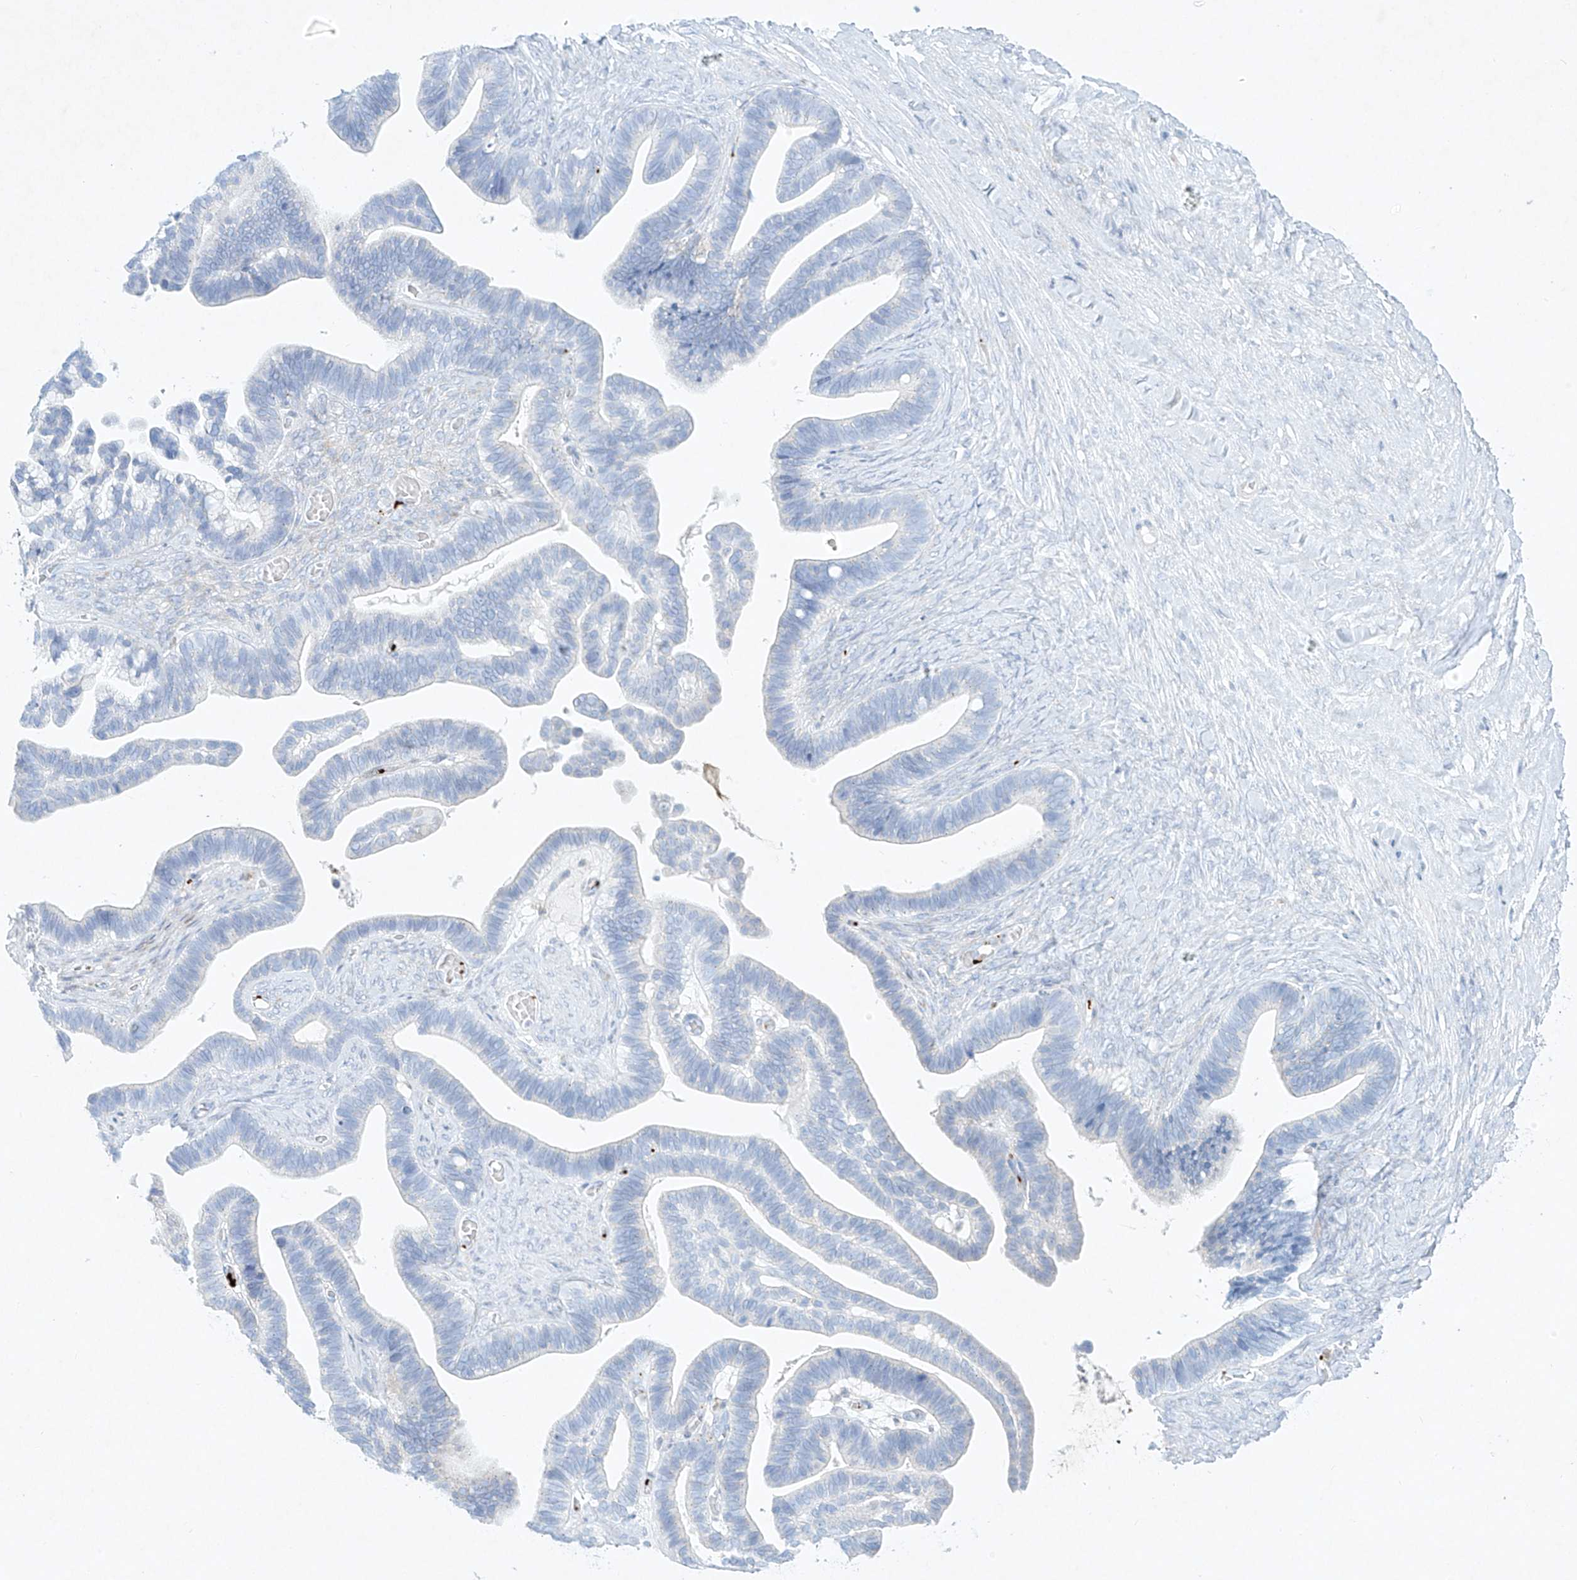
{"staining": {"intensity": "negative", "quantity": "none", "location": "none"}, "tissue": "ovarian cancer", "cell_type": "Tumor cells", "image_type": "cancer", "snomed": [{"axis": "morphology", "description": "Cystadenocarcinoma, serous, NOS"}, {"axis": "topography", "description": "Ovary"}], "caption": "Histopathology image shows no protein staining in tumor cells of ovarian cancer (serous cystadenocarcinoma) tissue.", "gene": "PLEK", "patient": {"sex": "female", "age": 56}}